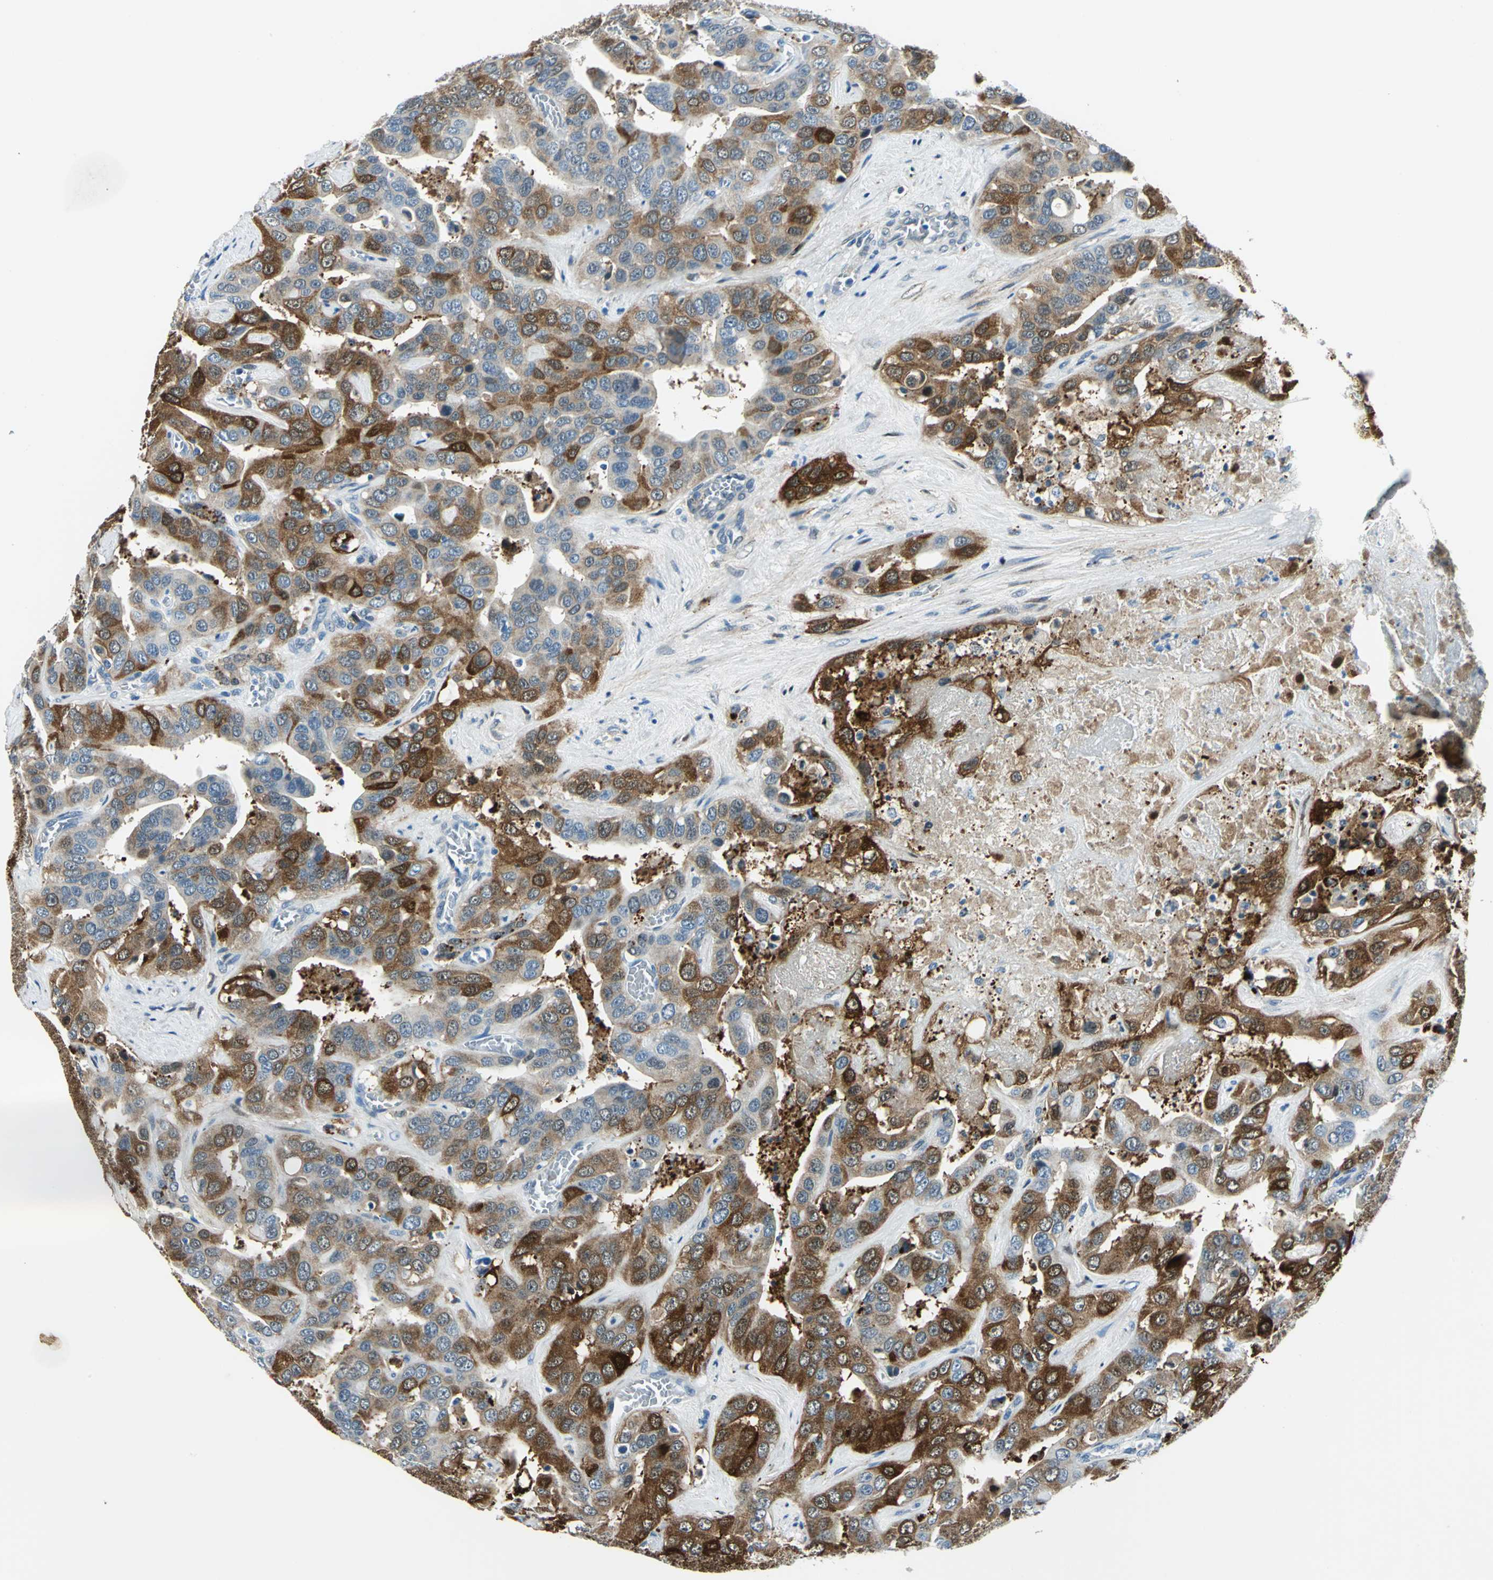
{"staining": {"intensity": "strong", "quantity": "25%-75%", "location": "cytoplasmic/membranous"}, "tissue": "liver cancer", "cell_type": "Tumor cells", "image_type": "cancer", "snomed": [{"axis": "morphology", "description": "Cholangiocarcinoma"}, {"axis": "topography", "description": "Liver"}], "caption": "IHC of human liver cancer exhibits high levels of strong cytoplasmic/membranous expression in about 25%-75% of tumor cells.", "gene": "HSPB1", "patient": {"sex": "female", "age": 52}}